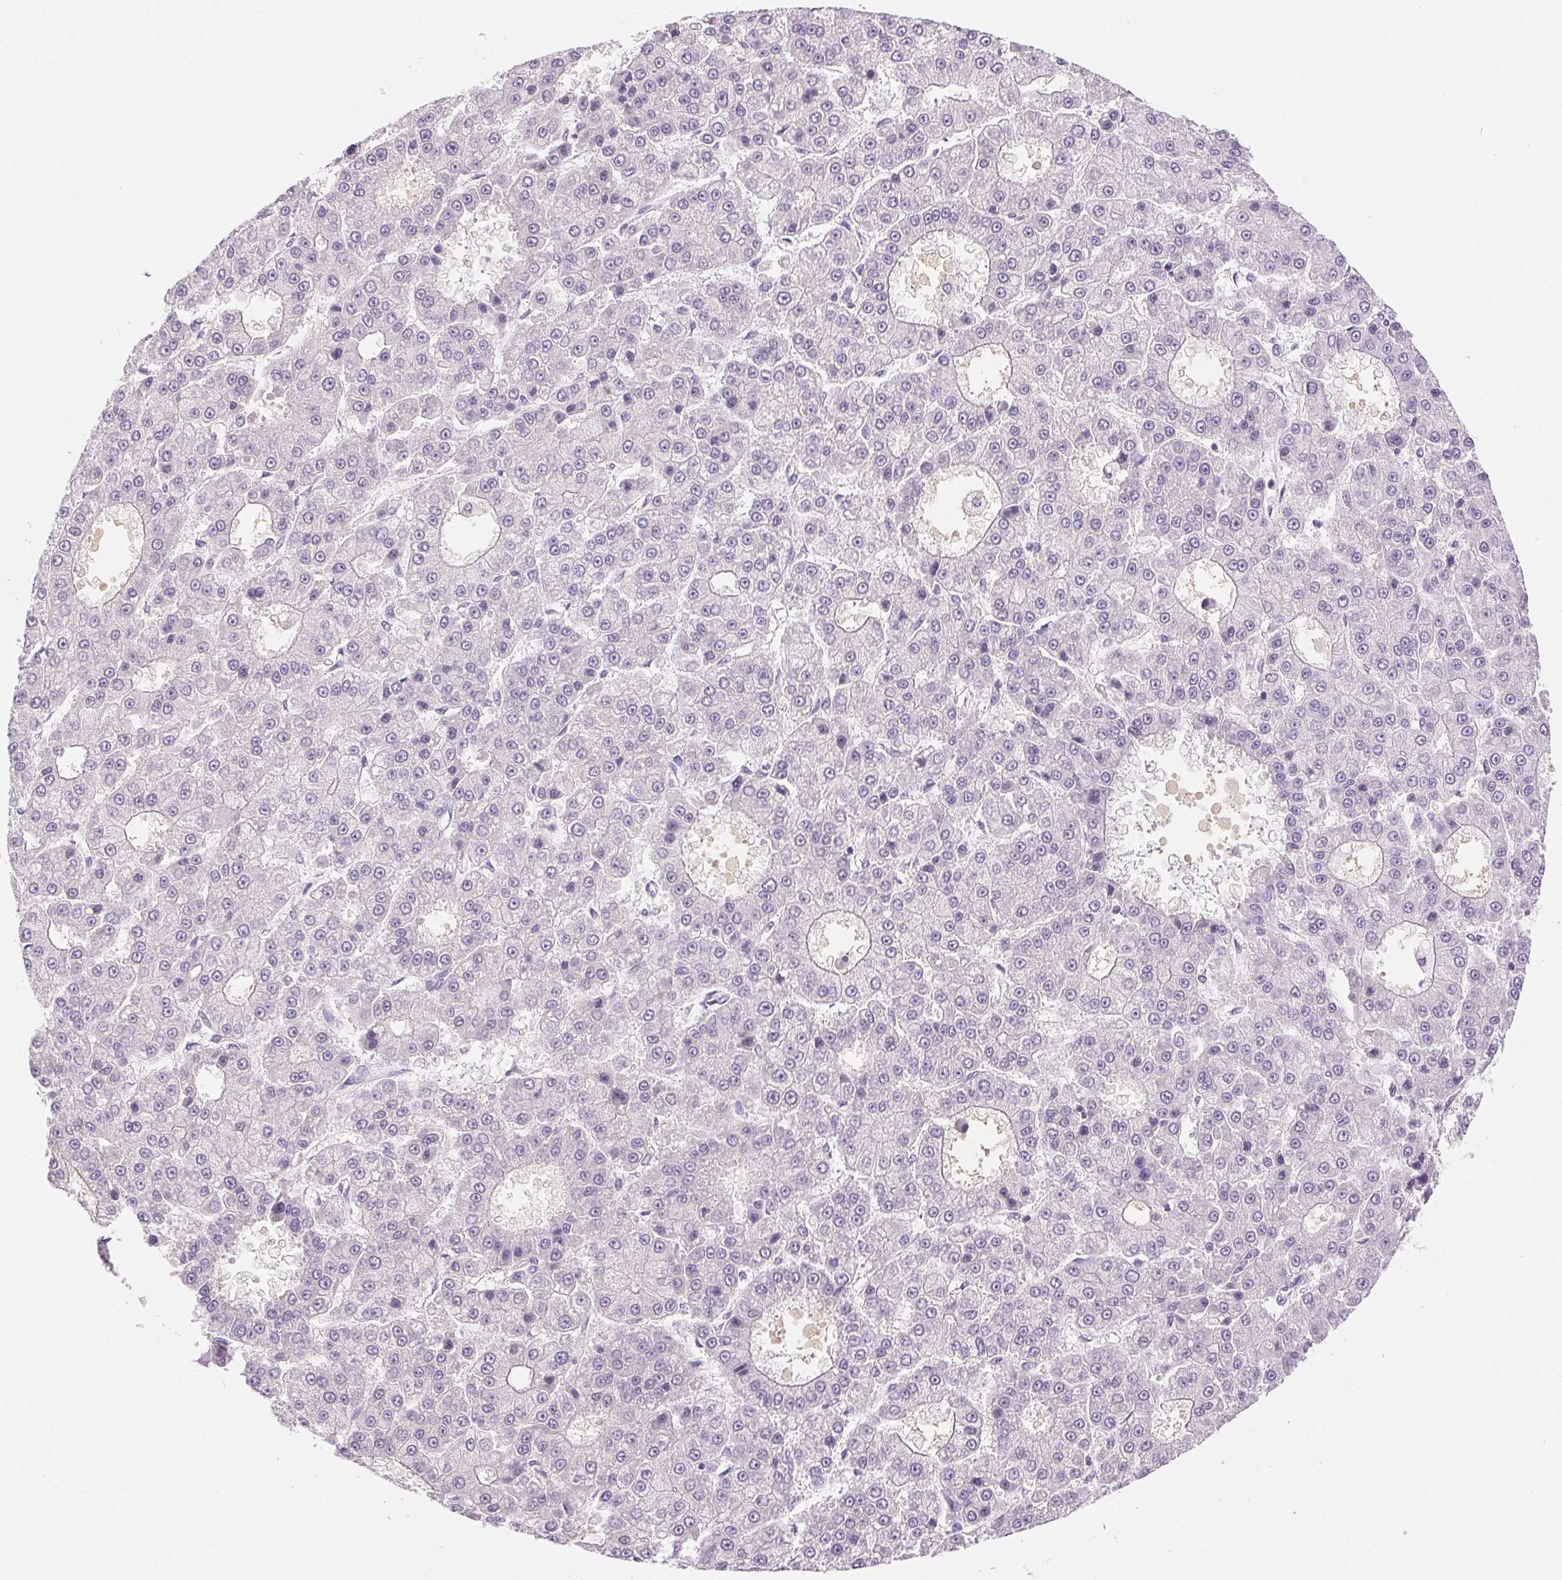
{"staining": {"intensity": "negative", "quantity": "none", "location": "none"}, "tissue": "liver cancer", "cell_type": "Tumor cells", "image_type": "cancer", "snomed": [{"axis": "morphology", "description": "Carcinoma, Hepatocellular, NOS"}, {"axis": "topography", "description": "Liver"}], "caption": "Immunohistochemistry image of neoplastic tissue: liver hepatocellular carcinoma stained with DAB (3,3'-diaminobenzidine) shows no significant protein staining in tumor cells.", "gene": "IFIT1B", "patient": {"sex": "male", "age": 70}}